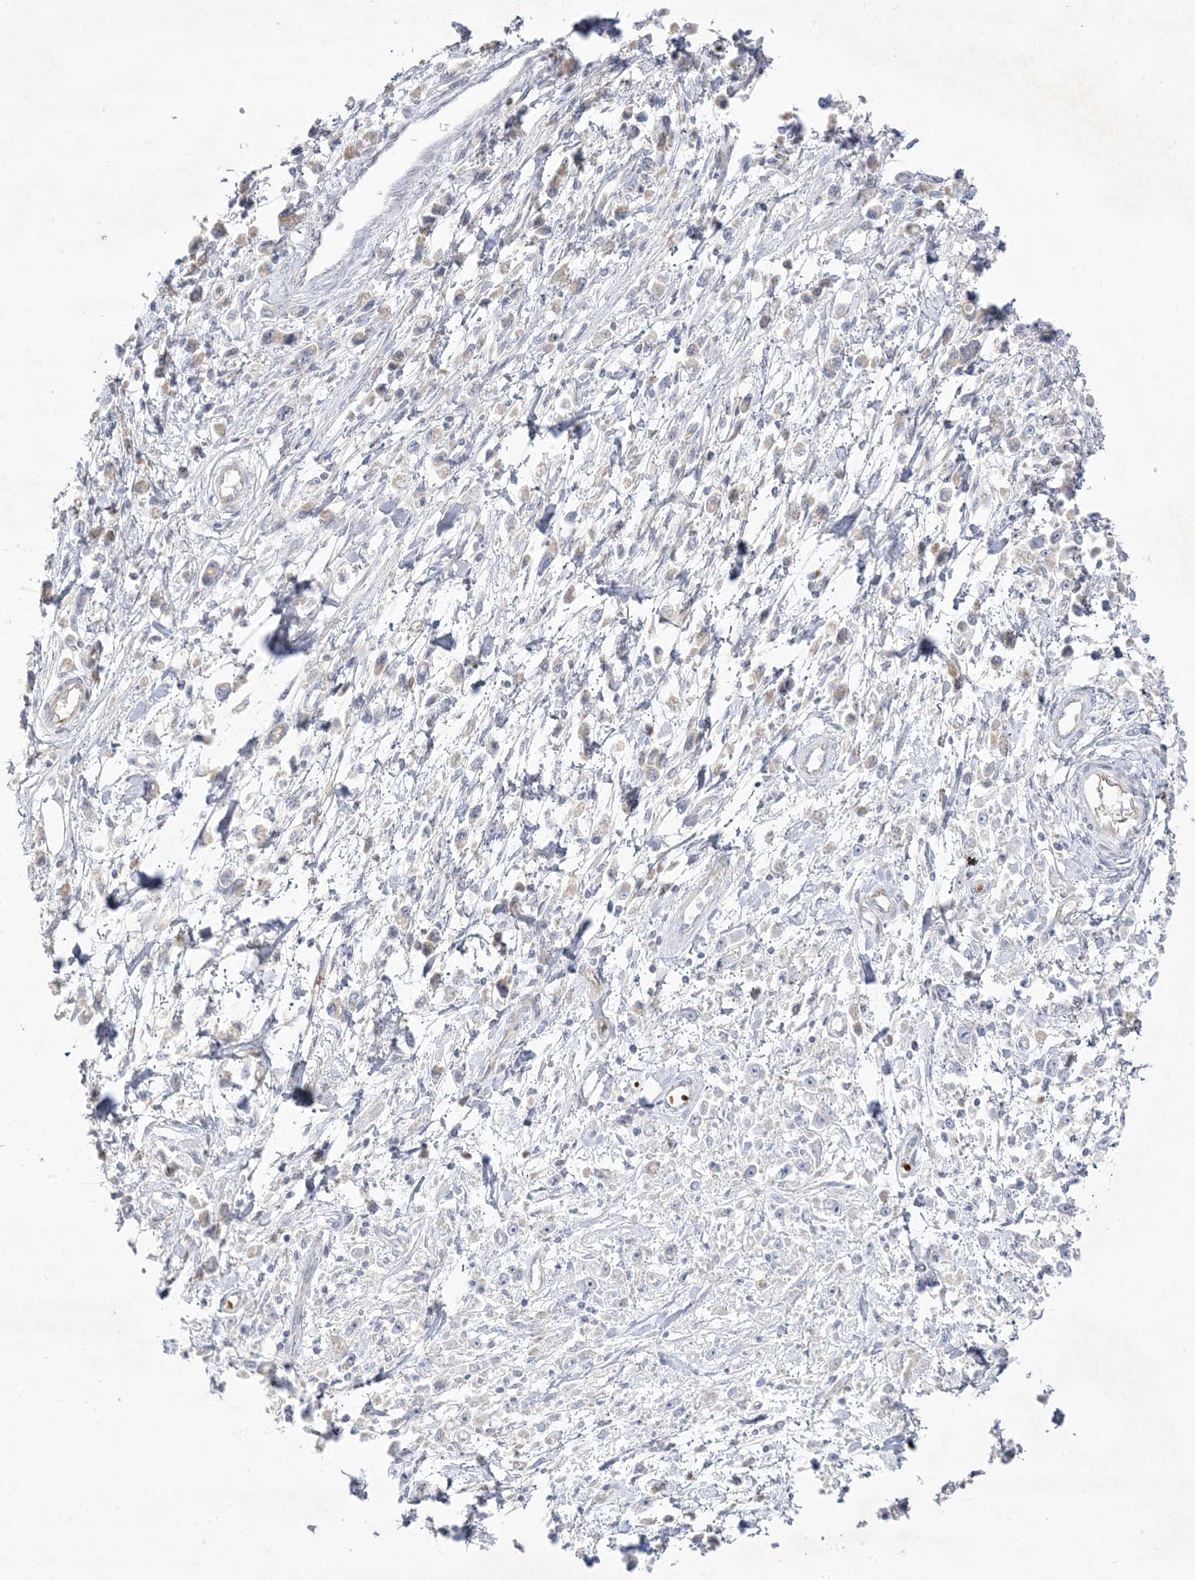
{"staining": {"intensity": "negative", "quantity": "none", "location": "none"}, "tissue": "stomach cancer", "cell_type": "Tumor cells", "image_type": "cancer", "snomed": [{"axis": "morphology", "description": "Adenocarcinoma, NOS"}, {"axis": "topography", "description": "Stomach"}], "caption": "Immunohistochemical staining of human stomach adenocarcinoma reveals no significant expression in tumor cells.", "gene": "TRANK1", "patient": {"sex": "female", "age": 59}}